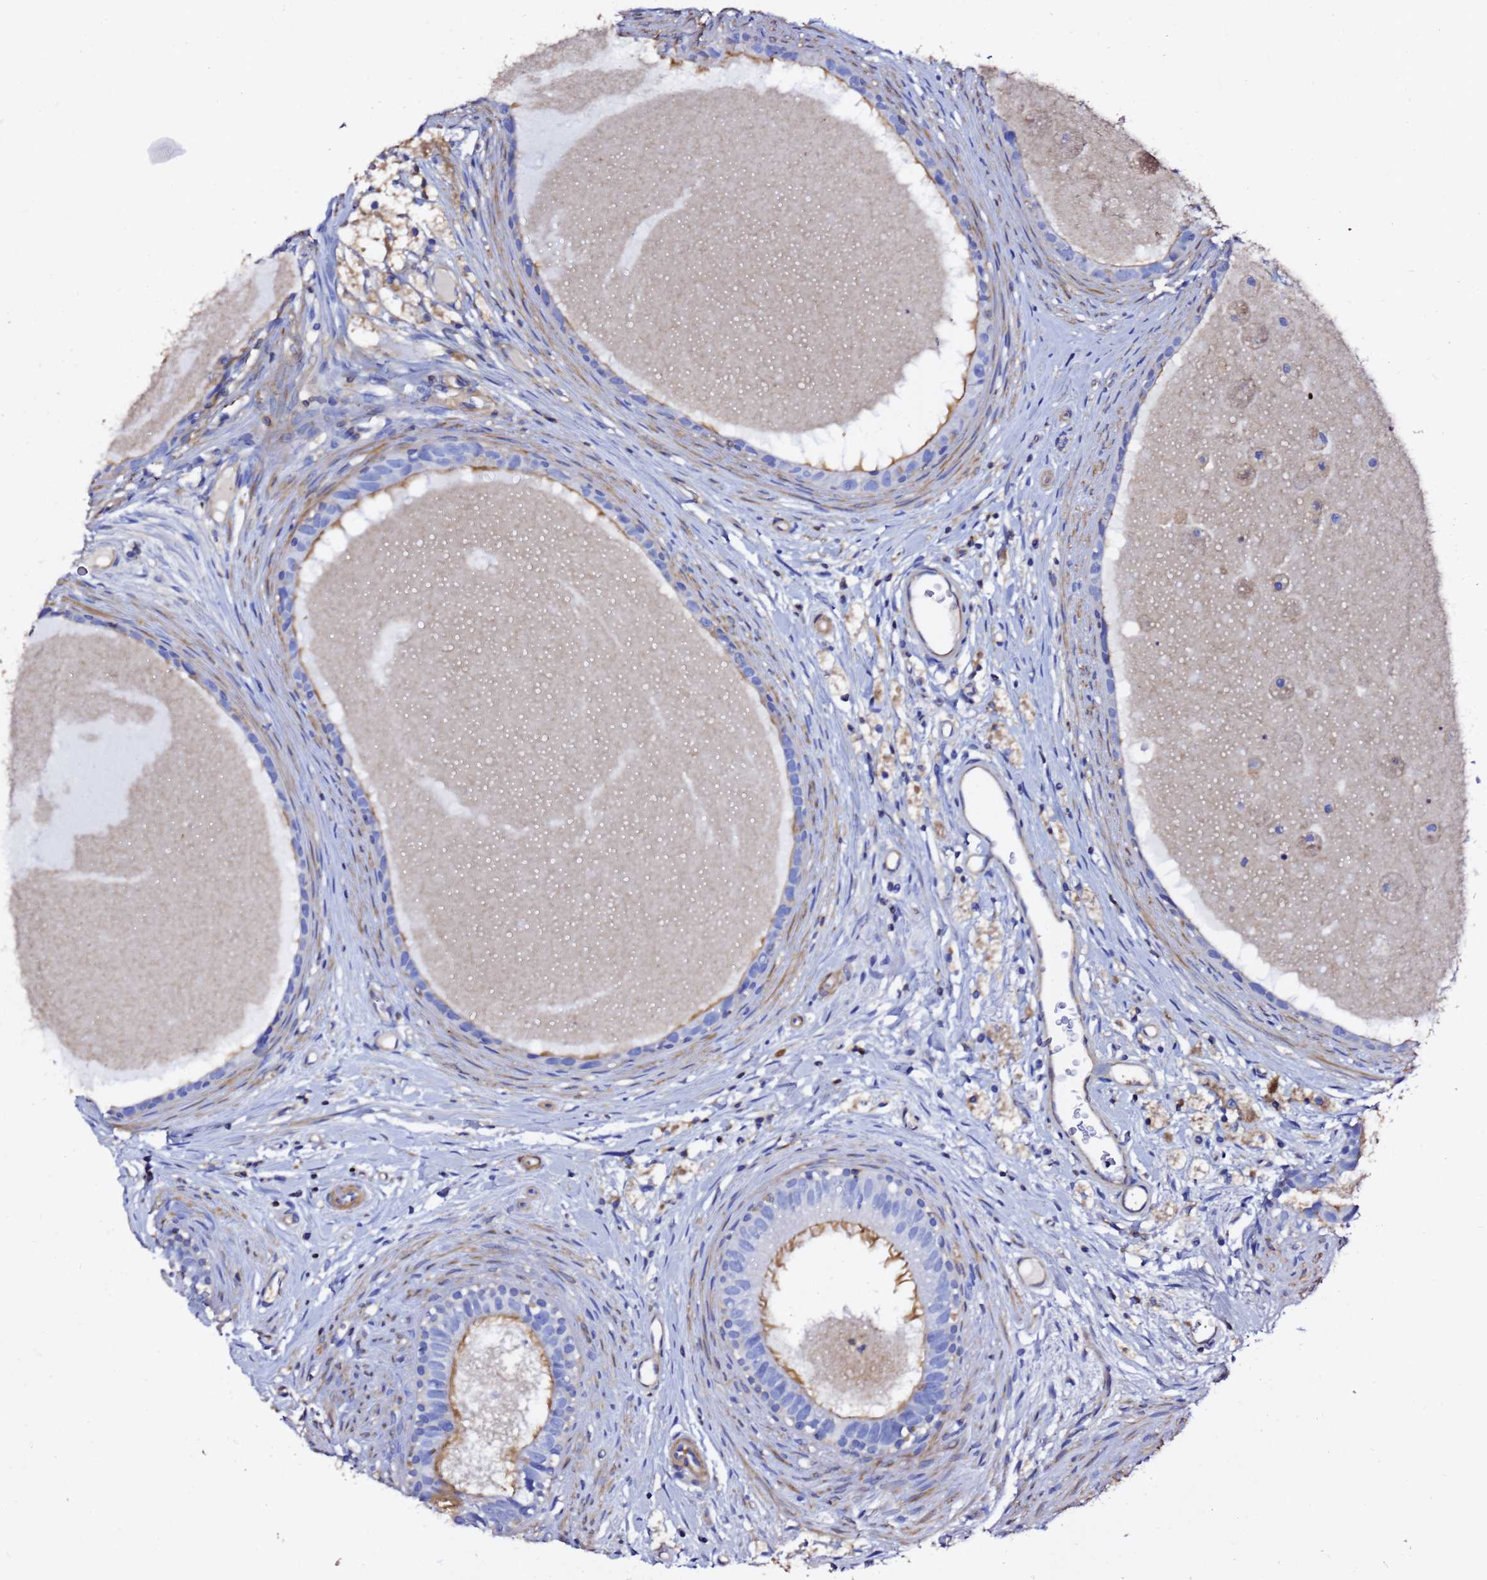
{"staining": {"intensity": "strong", "quantity": "25%-75%", "location": "cytoplasmic/membranous"}, "tissue": "epididymis", "cell_type": "Glandular cells", "image_type": "normal", "snomed": [{"axis": "morphology", "description": "Normal tissue, NOS"}, {"axis": "topography", "description": "Epididymis"}], "caption": "Approximately 25%-75% of glandular cells in normal human epididymis reveal strong cytoplasmic/membranous protein positivity as visualized by brown immunohistochemical staining.", "gene": "ACTA1", "patient": {"sex": "male", "age": 80}}